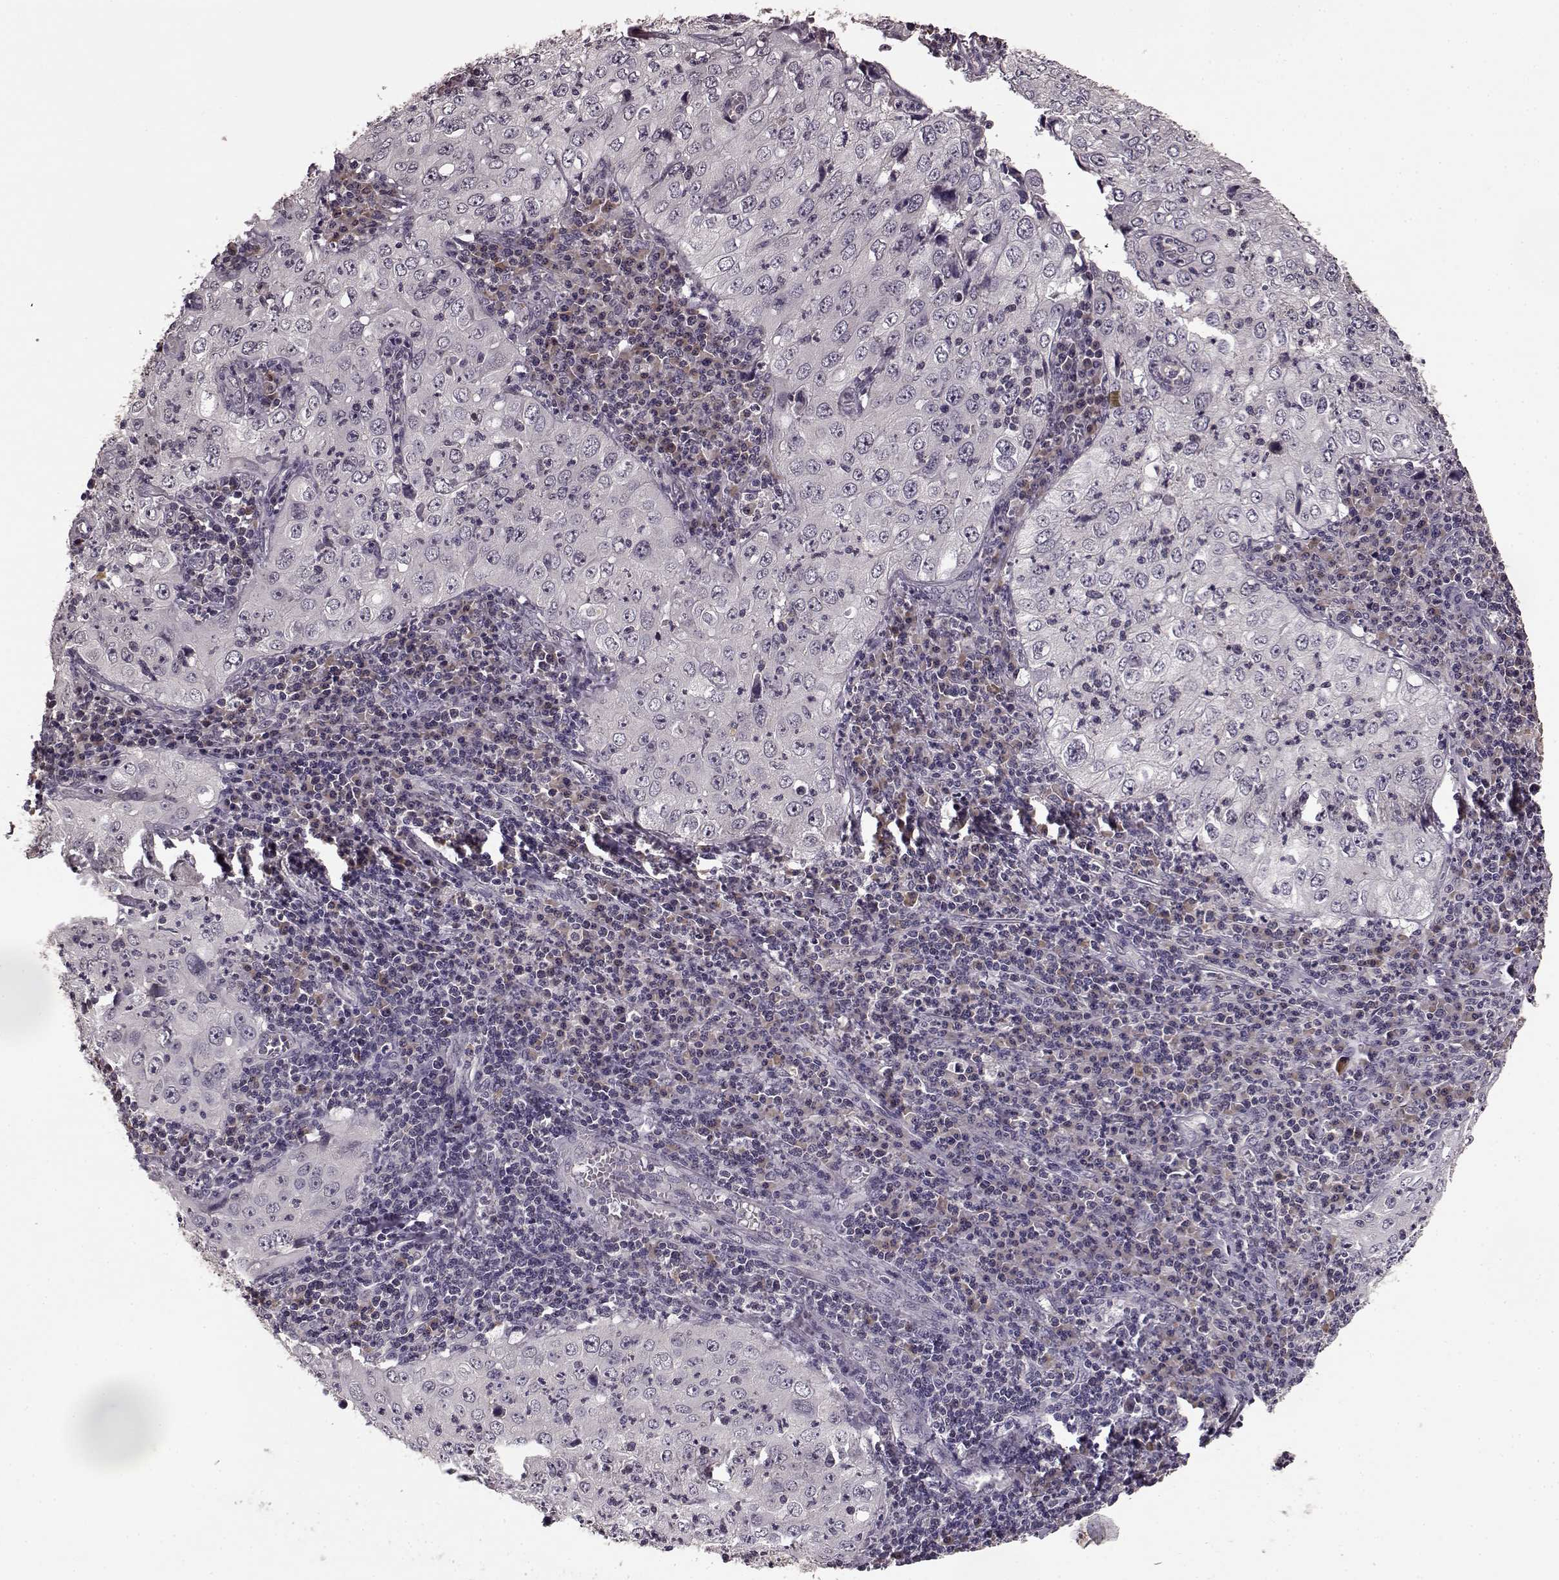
{"staining": {"intensity": "negative", "quantity": "none", "location": "none"}, "tissue": "cervical cancer", "cell_type": "Tumor cells", "image_type": "cancer", "snomed": [{"axis": "morphology", "description": "Squamous cell carcinoma, NOS"}, {"axis": "topography", "description": "Cervix"}], "caption": "Immunohistochemical staining of human squamous cell carcinoma (cervical) demonstrates no significant positivity in tumor cells.", "gene": "NRL", "patient": {"sex": "female", "age": 24}}